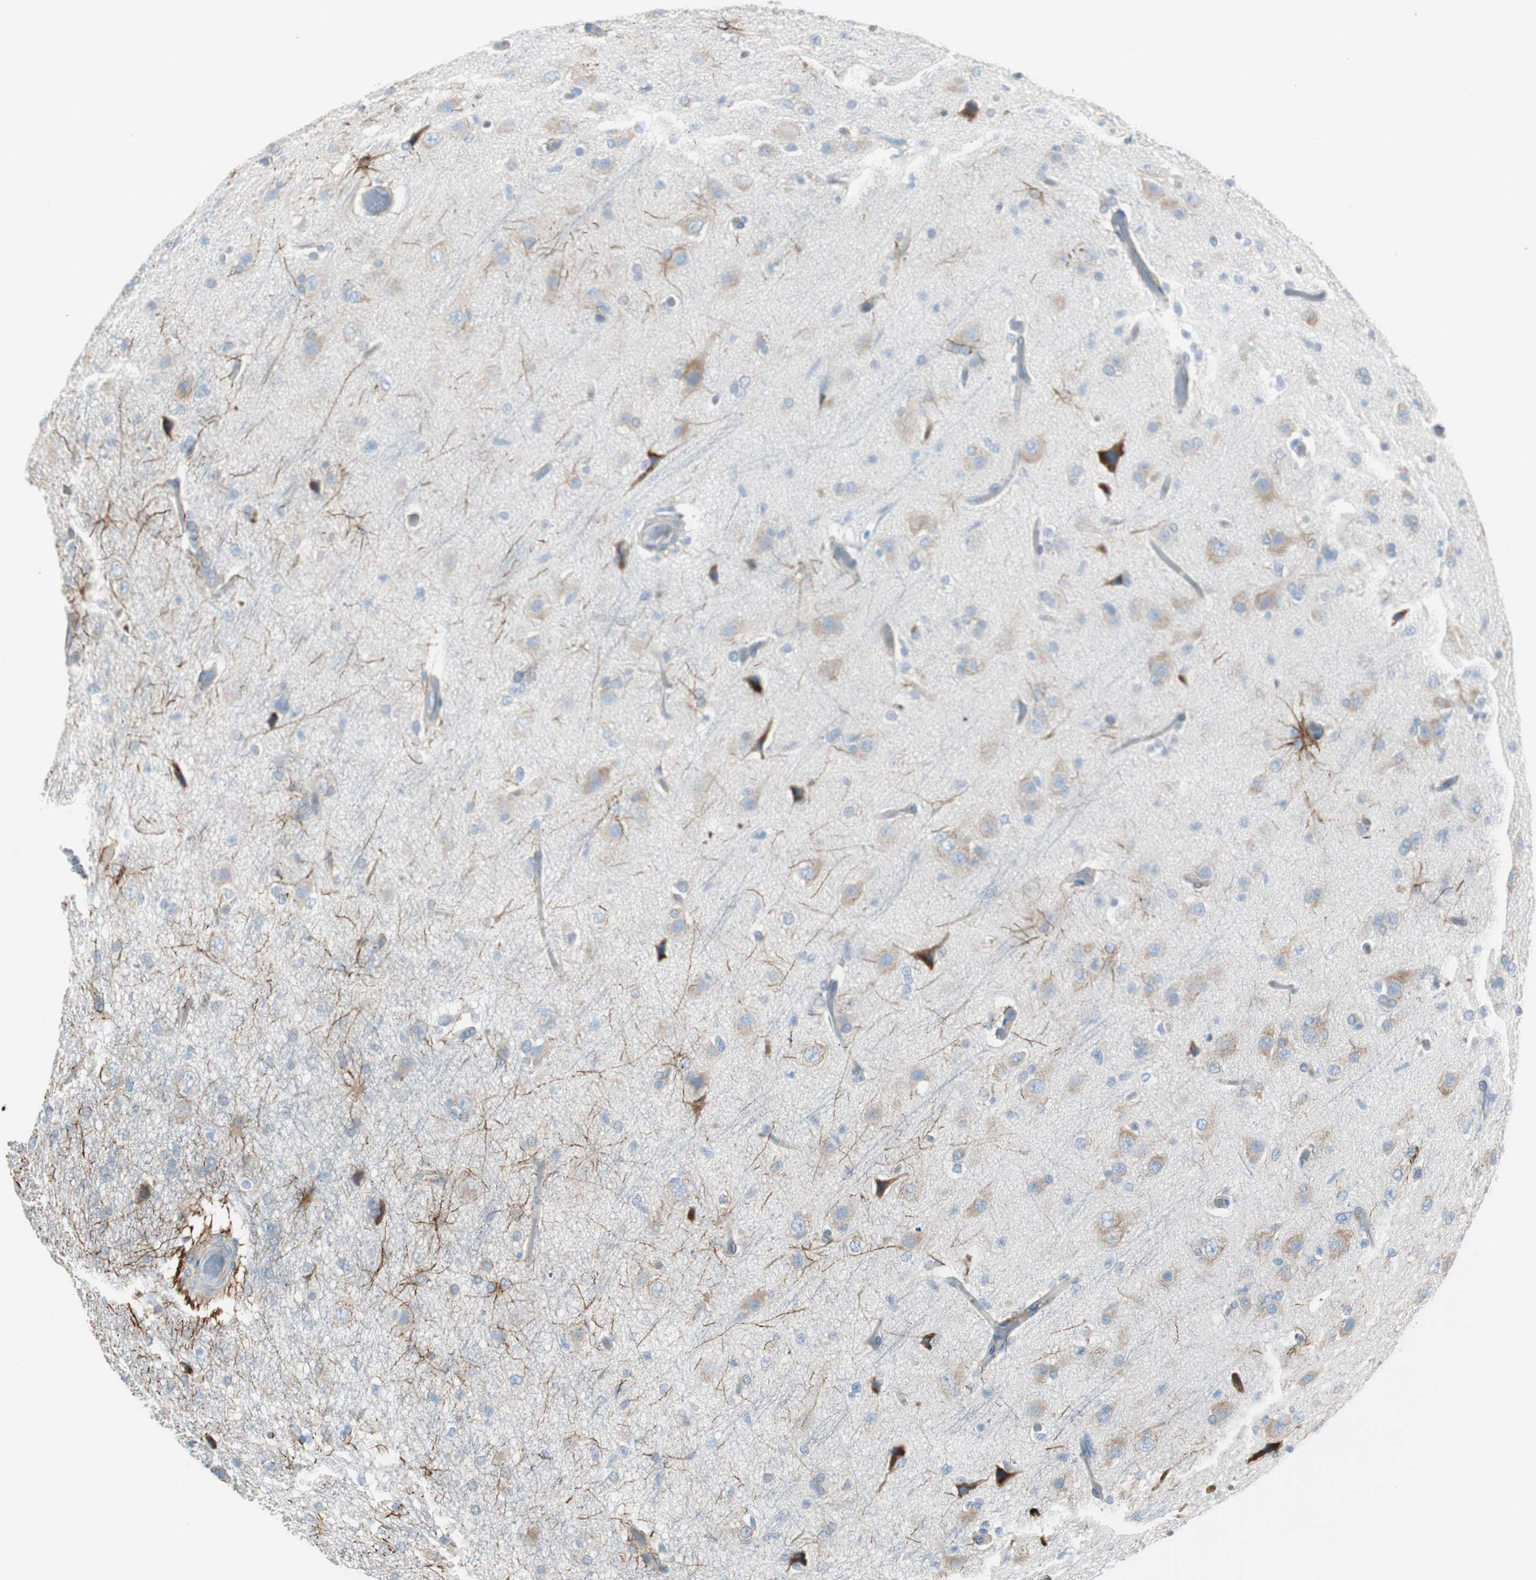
{"staining": {"intensity": "weak", "quantity": "<25%", "location": "cytoplasmic/membranous"}, "tissue": "glioma", "cell_type": "Tumor cells", "image_type": "cancer", "snomed": [{"axis": "morphology", "description": "Glioma, malignant, High grade"}, {"axis": "topography", "description": "Brain"}], "caption": "A micrograph of glioma stained for a protein exhibits no brown staining in tumor cells.", "gene": "RPS12", "patient": {"sex": "male", "age": 33}}